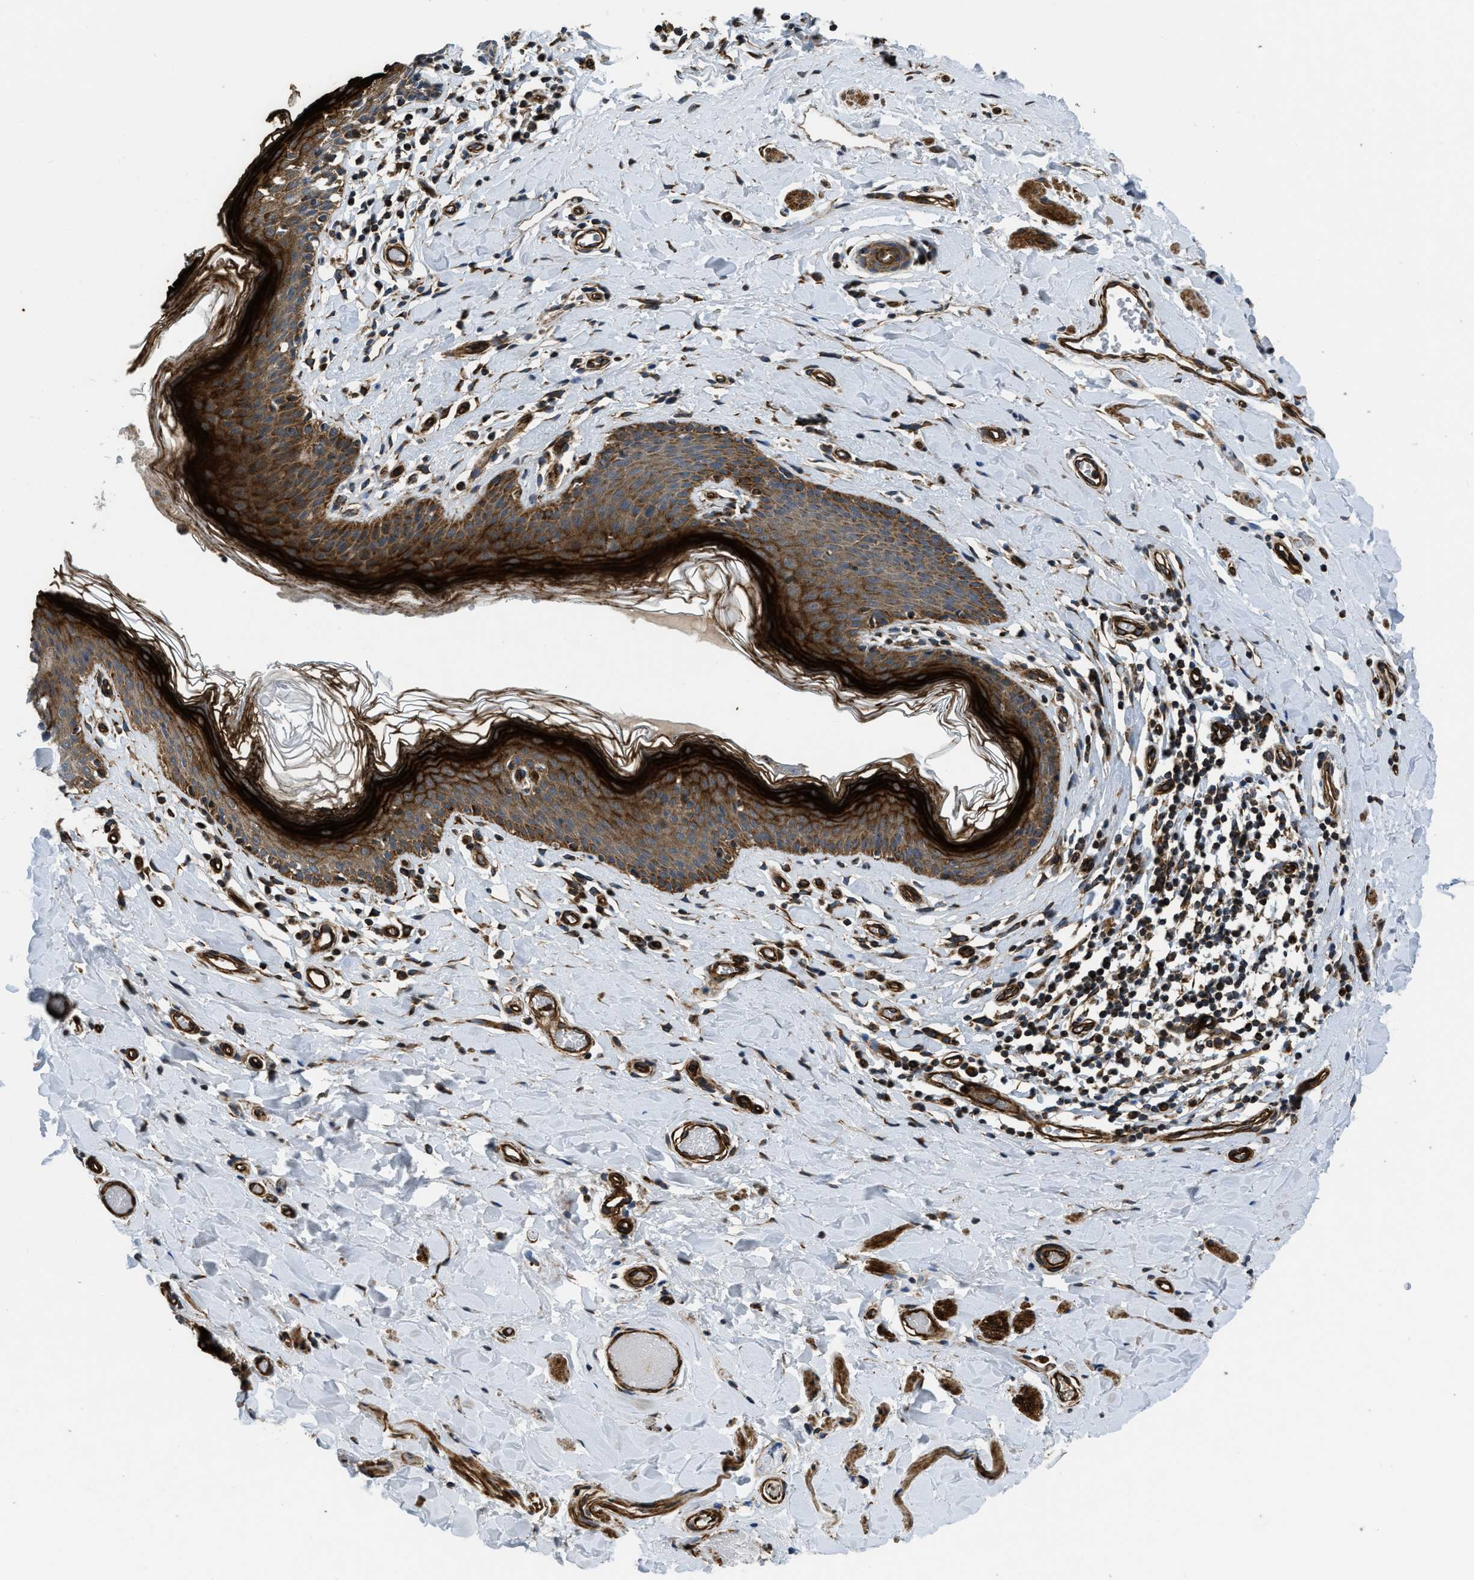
{"staining": {"intensity": "strong", "quantity": ">75%", "location": "cytoplasmic/membranous"}, "tissue": "skin", "cell_type": "Epidermal cells", "image_type": "normal", "snomed": [{"axis": "morphology", "description": "Normal tissue, NOS"}, {"axis": "topography", "description": "Vulva"}], "caption": "This is a histology image of IHC staining of normal skin, which shows strong staining in the cytoplasmic/membranous of epidermal cells.", "gene": "GSDME", "patient": {"sex": "female", "age": 66}}